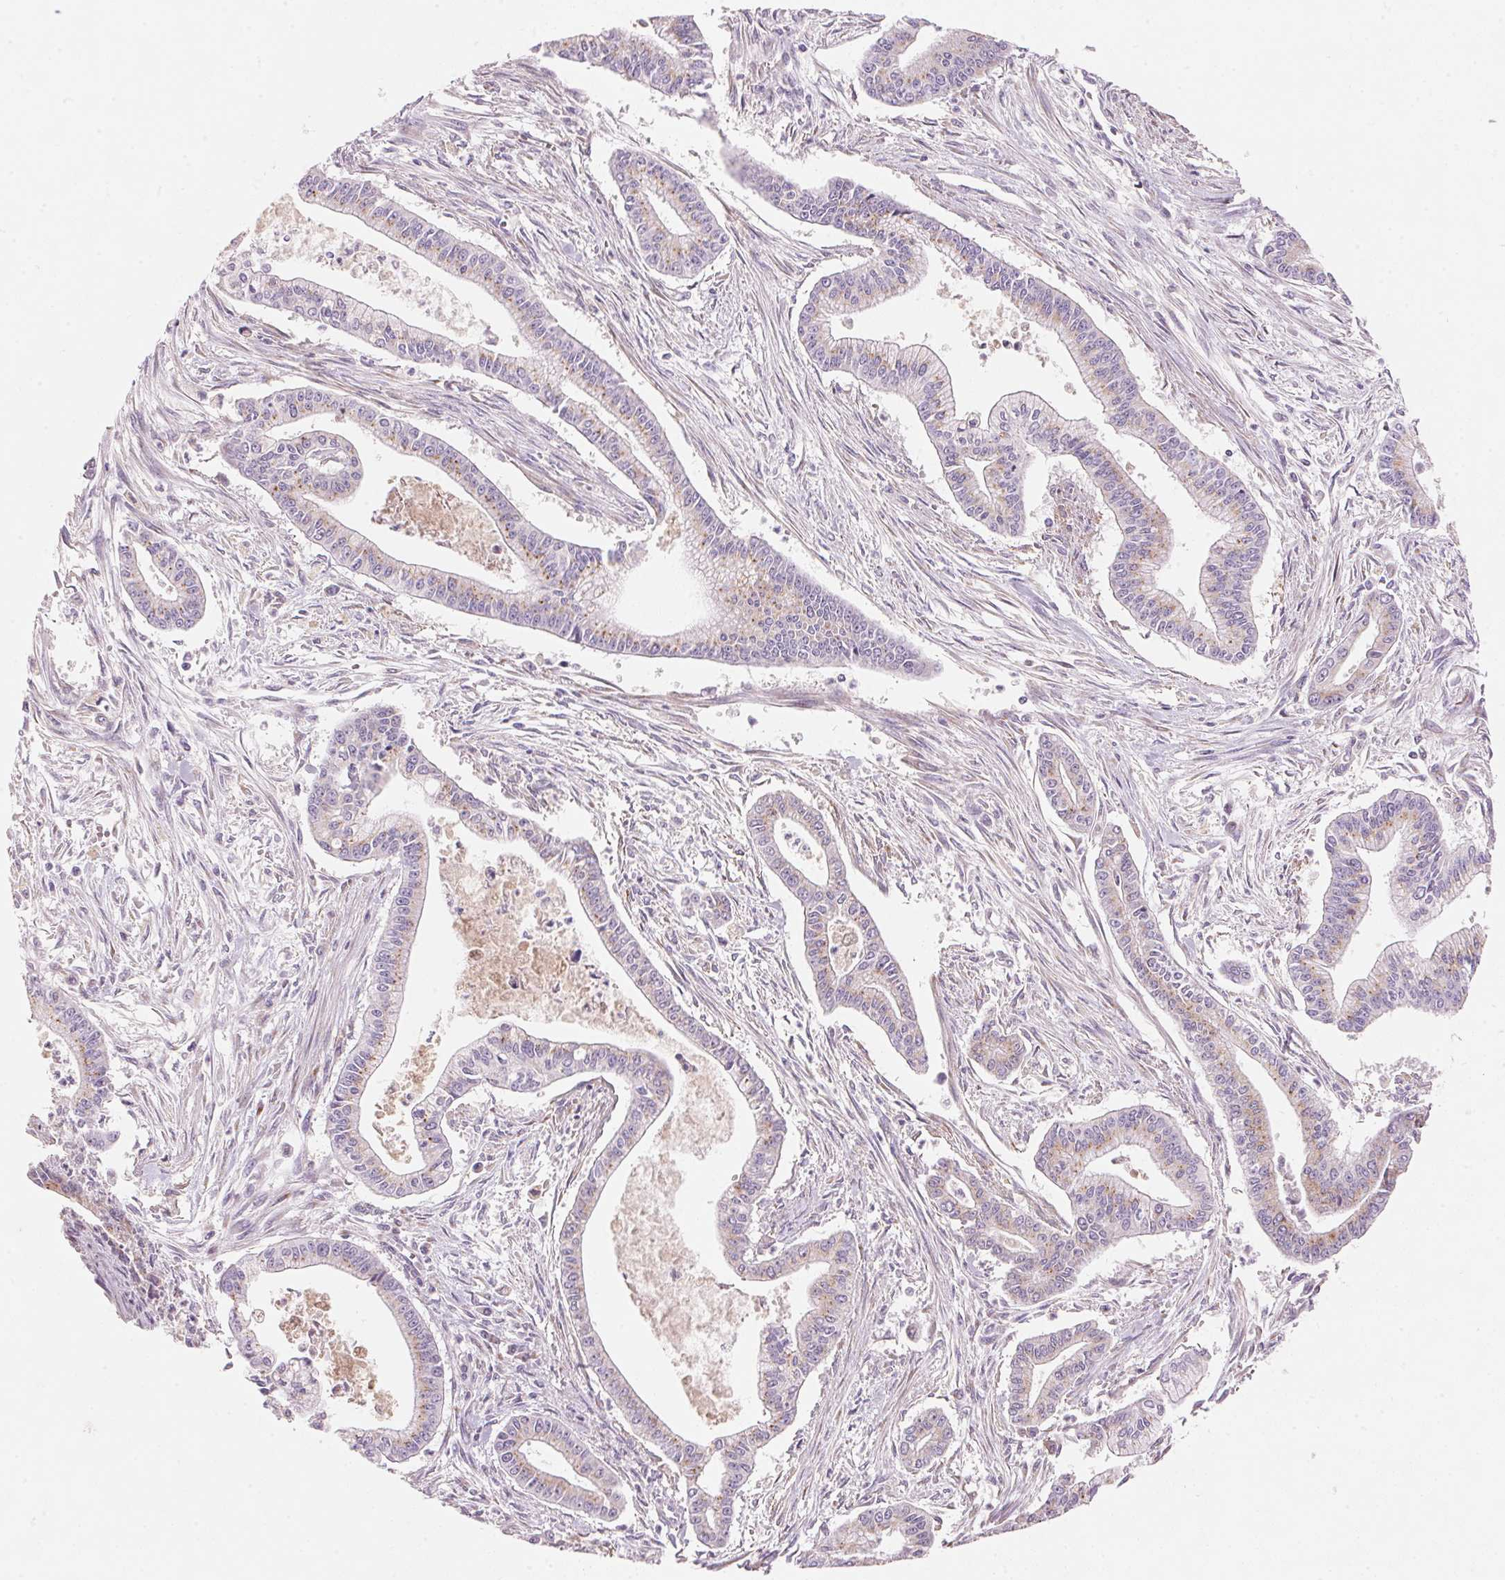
{"staining": {"intensity": "weak", "quantity": "25%-75%", "location": "cytoplasmic/membranous"}, "tissue": "pancreatic cancer", "cell_type": "Tumor cells", "image_type": "cancer", "snomed": [{"axis": "morphology", "description": "Adenocarcinoma, NOS"}, {"axis": "topography", "description": "Pancreas"}], "caption": "This is a micrograph of IHC staining of pancreatic adenocarcinoma, which shows weak expression in the cytoplasmic/membranous of tumor cells.", "gene": "DRAM2", "patient": {"sex": "female", "age": 65}}